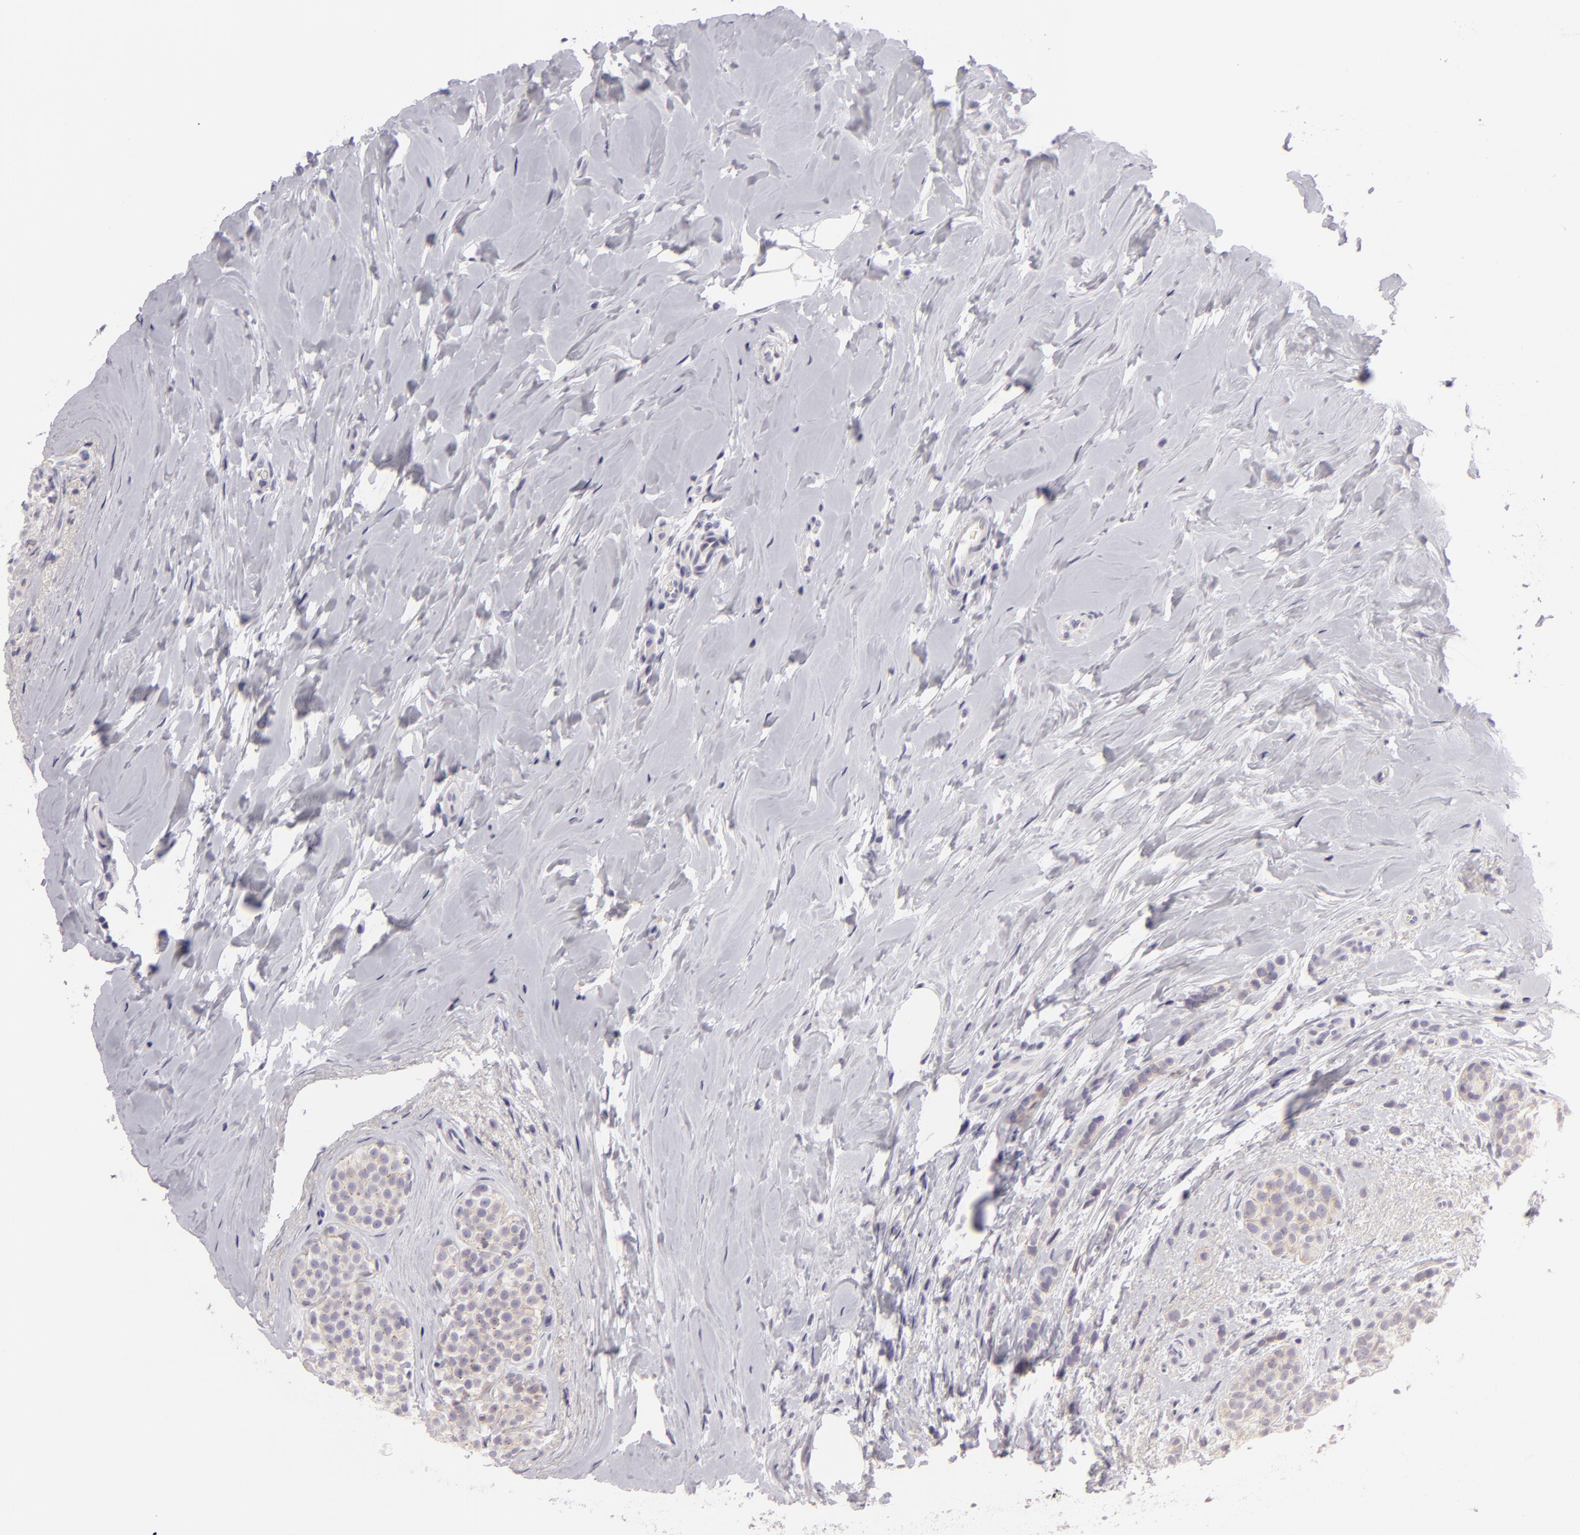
{"staining": {"intensity": "weak", "quantity": ">75%", "location": "cytoplasmic/membranous"}, "tissue": "breast cancer", "cell_type": "Tumor cells", "image_type": "cancer", "snomed": [{"axis": "morphology", "description": "Lobular carcinoma"}, {"axis": "topography", "description": "Breast"}], "caption": "Immunohistochemical staining of human lobular carcinoma (breast) shows low levels of weak cytoplasmic/membranous protein expression in approximately >75% of tumor cells.", "gene": "DLG4", "patient": {"sex": "female", "age": 64}}